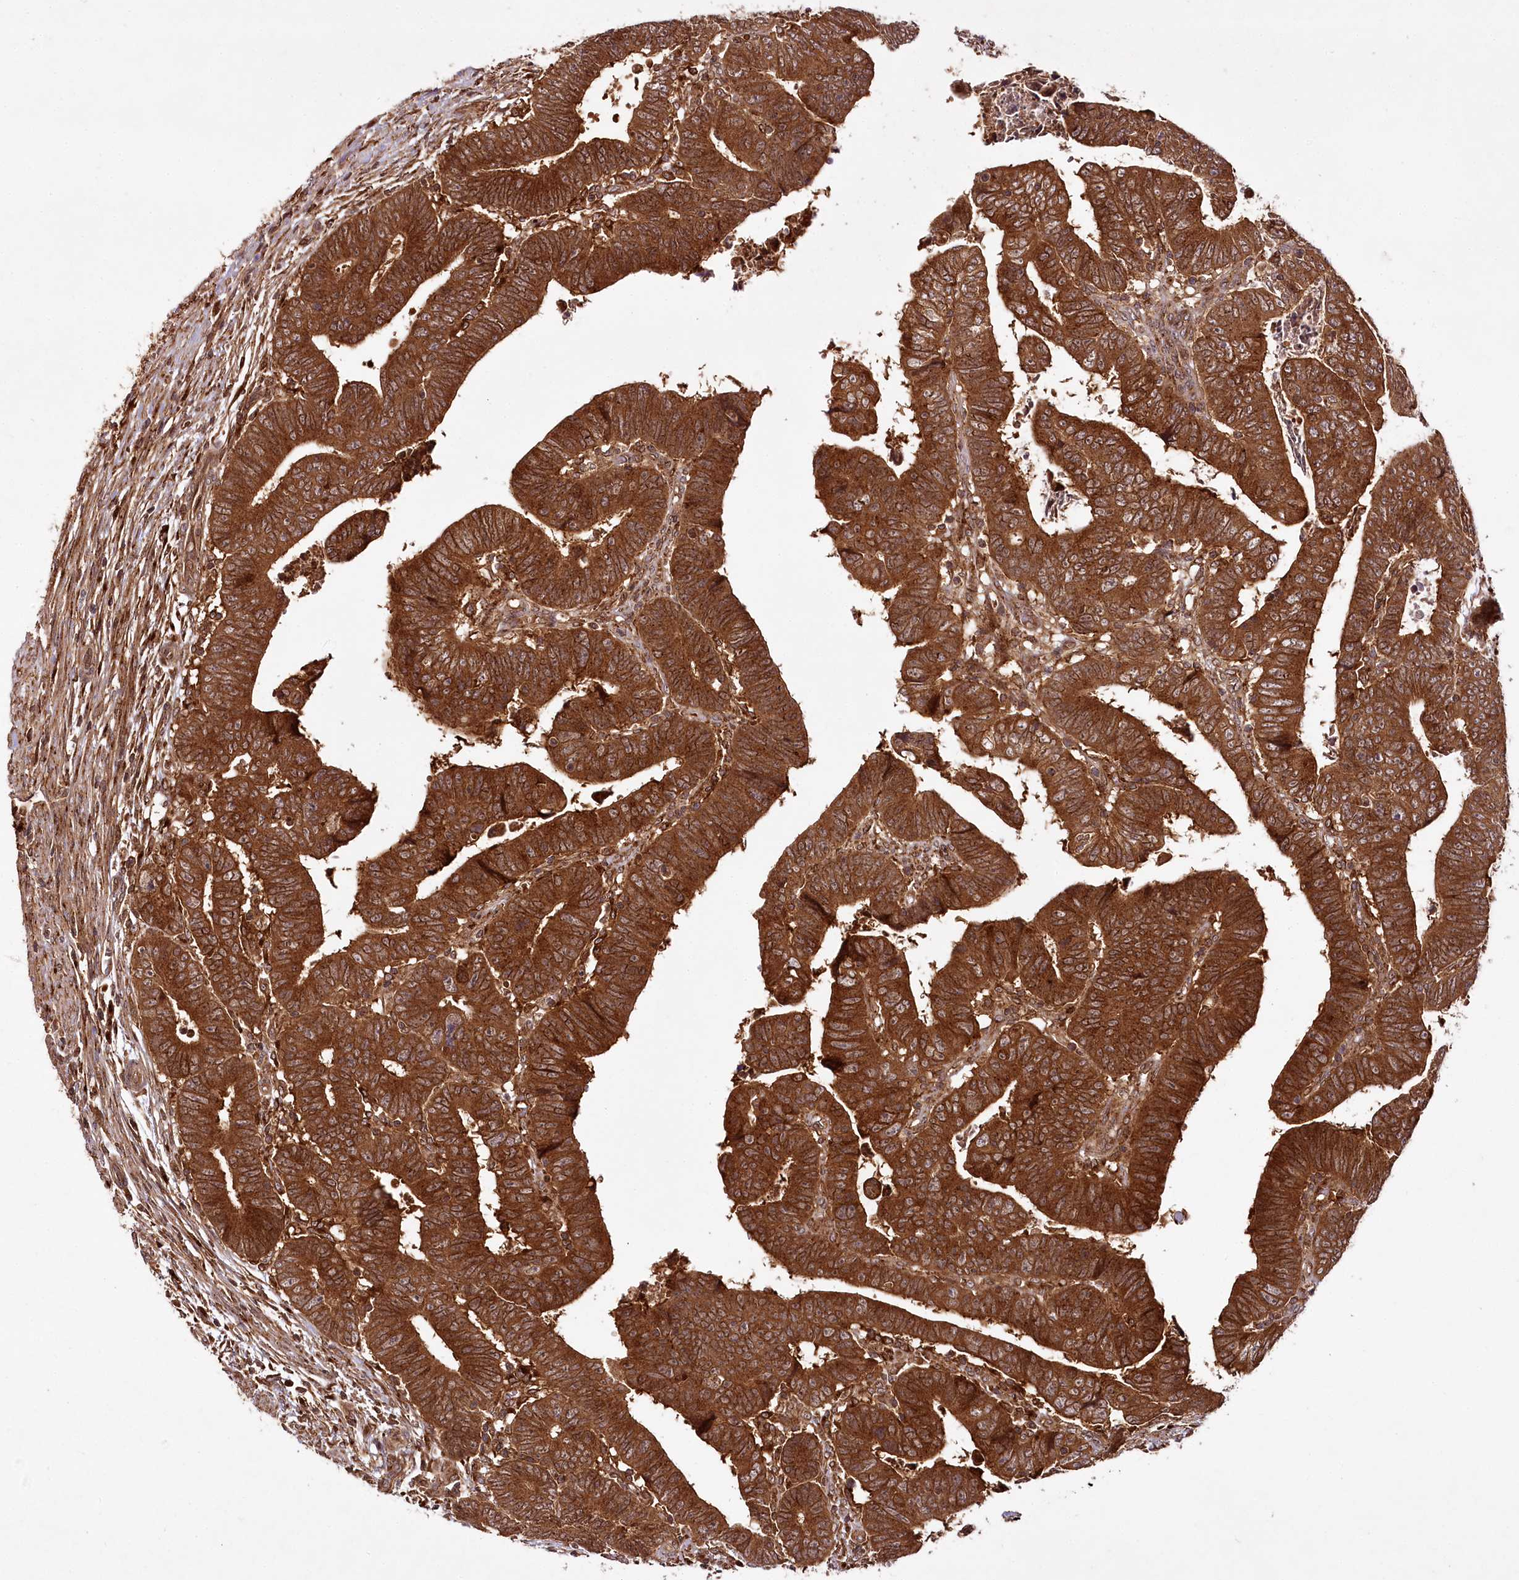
{"staining": {"intensity": "strong", "quantity": ">75%", "location": "cytoplasmic/membranous"}, "tissue": "colorectal cancer", "cell_type": "Tumor cells", "image_type": "cancer", "snomed": [{"axis": "morphology", "description": "Normal tissue, NOS"}, {"axis": "morphology", "description": "Adenocarcinoma, NOS"}, {"axis": "topography", "description": "Rectum"}], "caption": "High-power microscopy captured an immunohistochemistry histopathology image of adenocarcinoma (colorectal), revealing strong cytoplasmic/membranous expression in approximately >75% of tumor cells. (DAB IHC with brightfield microscopy, high magnification).", "gene": "COPG1", "patient": {"sex": "female", "age": 65}}